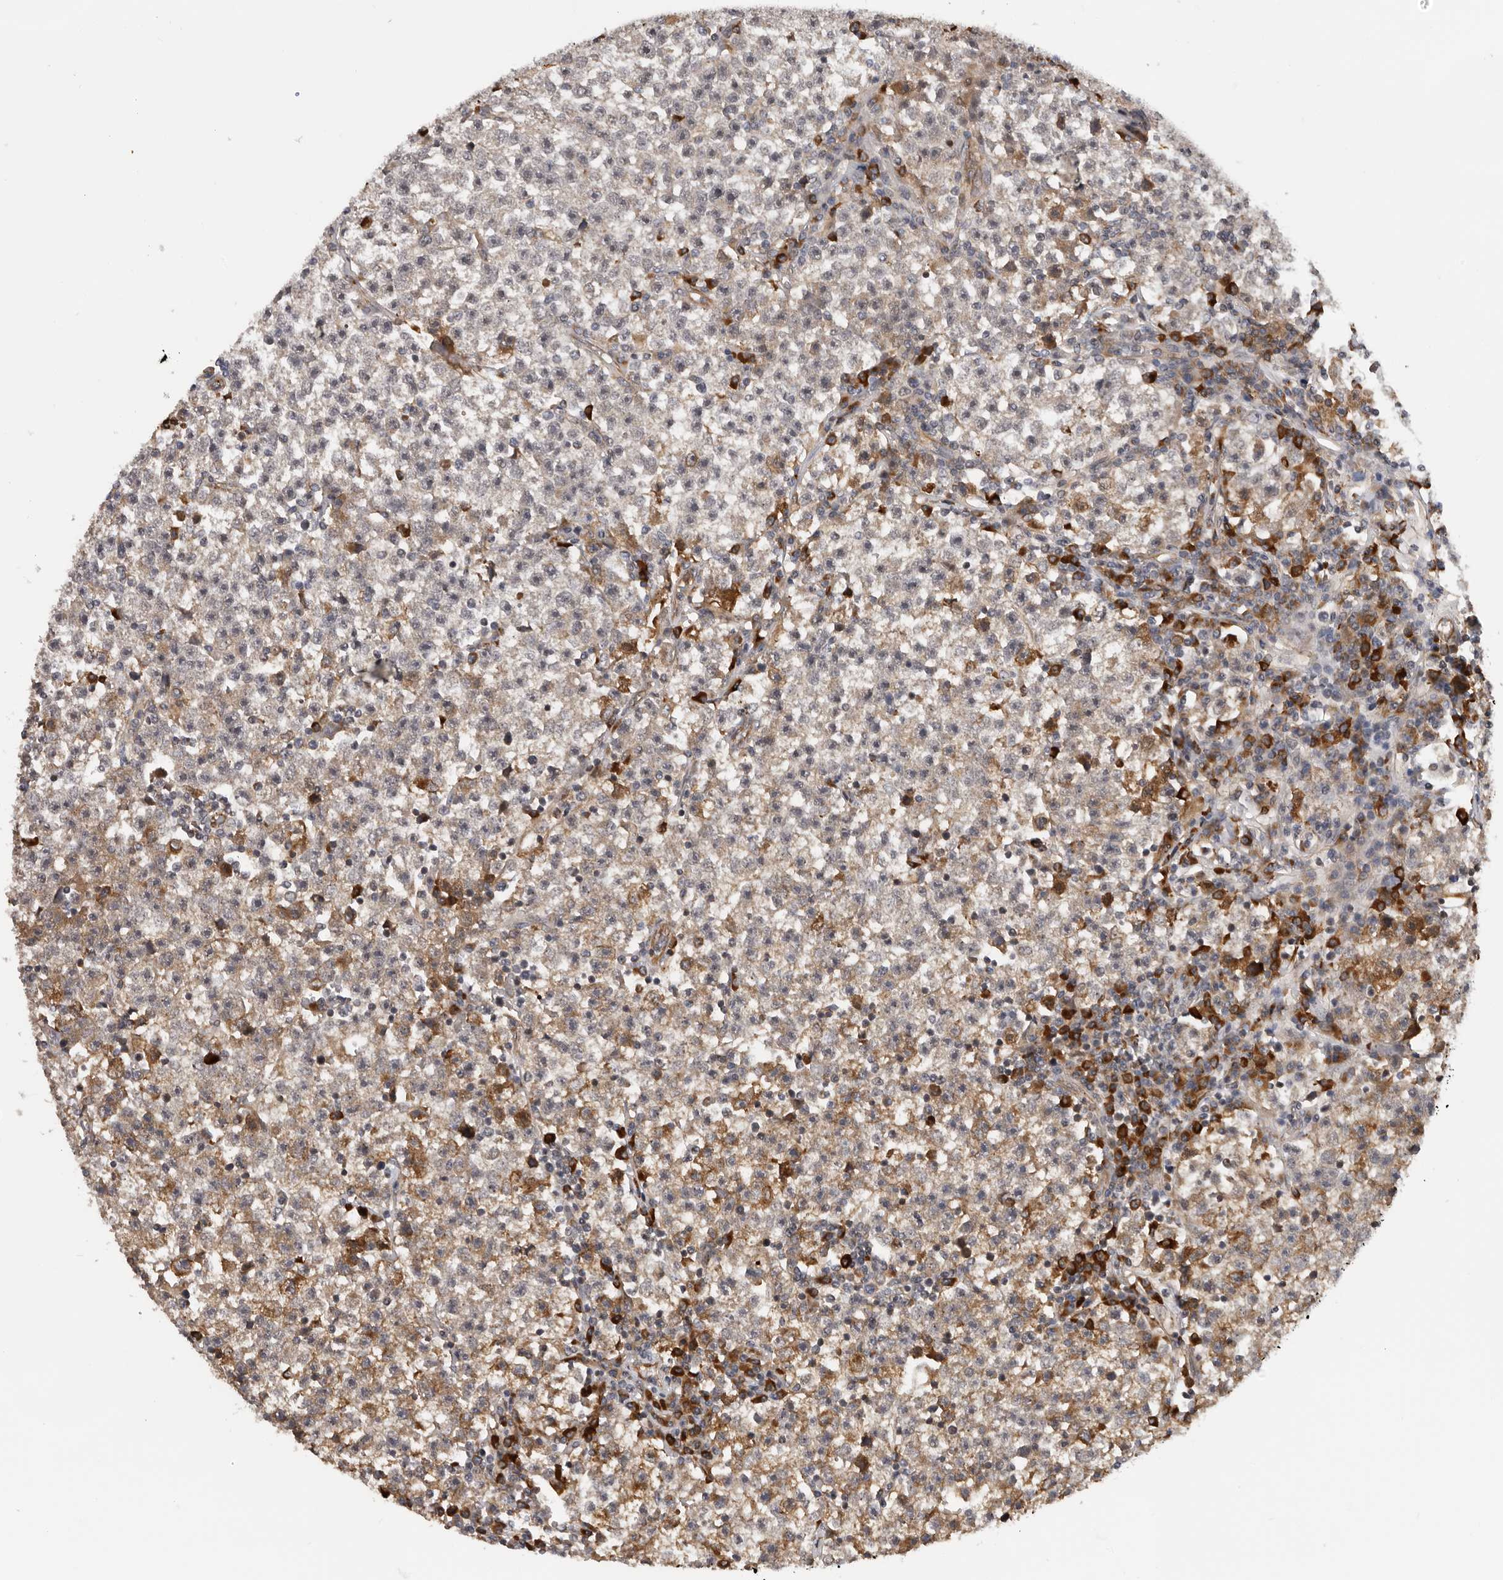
{"staining": {"intensity": "moderate", "quantity": "<25%", "location": "cytoplasmic/membranous"}, "tissue": "testis cancer", "cell_type": "Tumor cells", "image_type": "cancer", "snomed": [{"axis": "morphology", "description": "Seminoma, NOS"}, {"axis": "topography", "description": "Testis"}], "caption": "Testis cancer stained with immunohistochemistry (IHC) exhibits moderate cytoplasmic/membranous staining in about <25% of tumor cells. Using DAB (brown) and hematoxylin (blue) stains, captured at high magnification using brightfield microscopy.", "gene": "RNF157", "patient": {"sex": "male", "age": 22}}